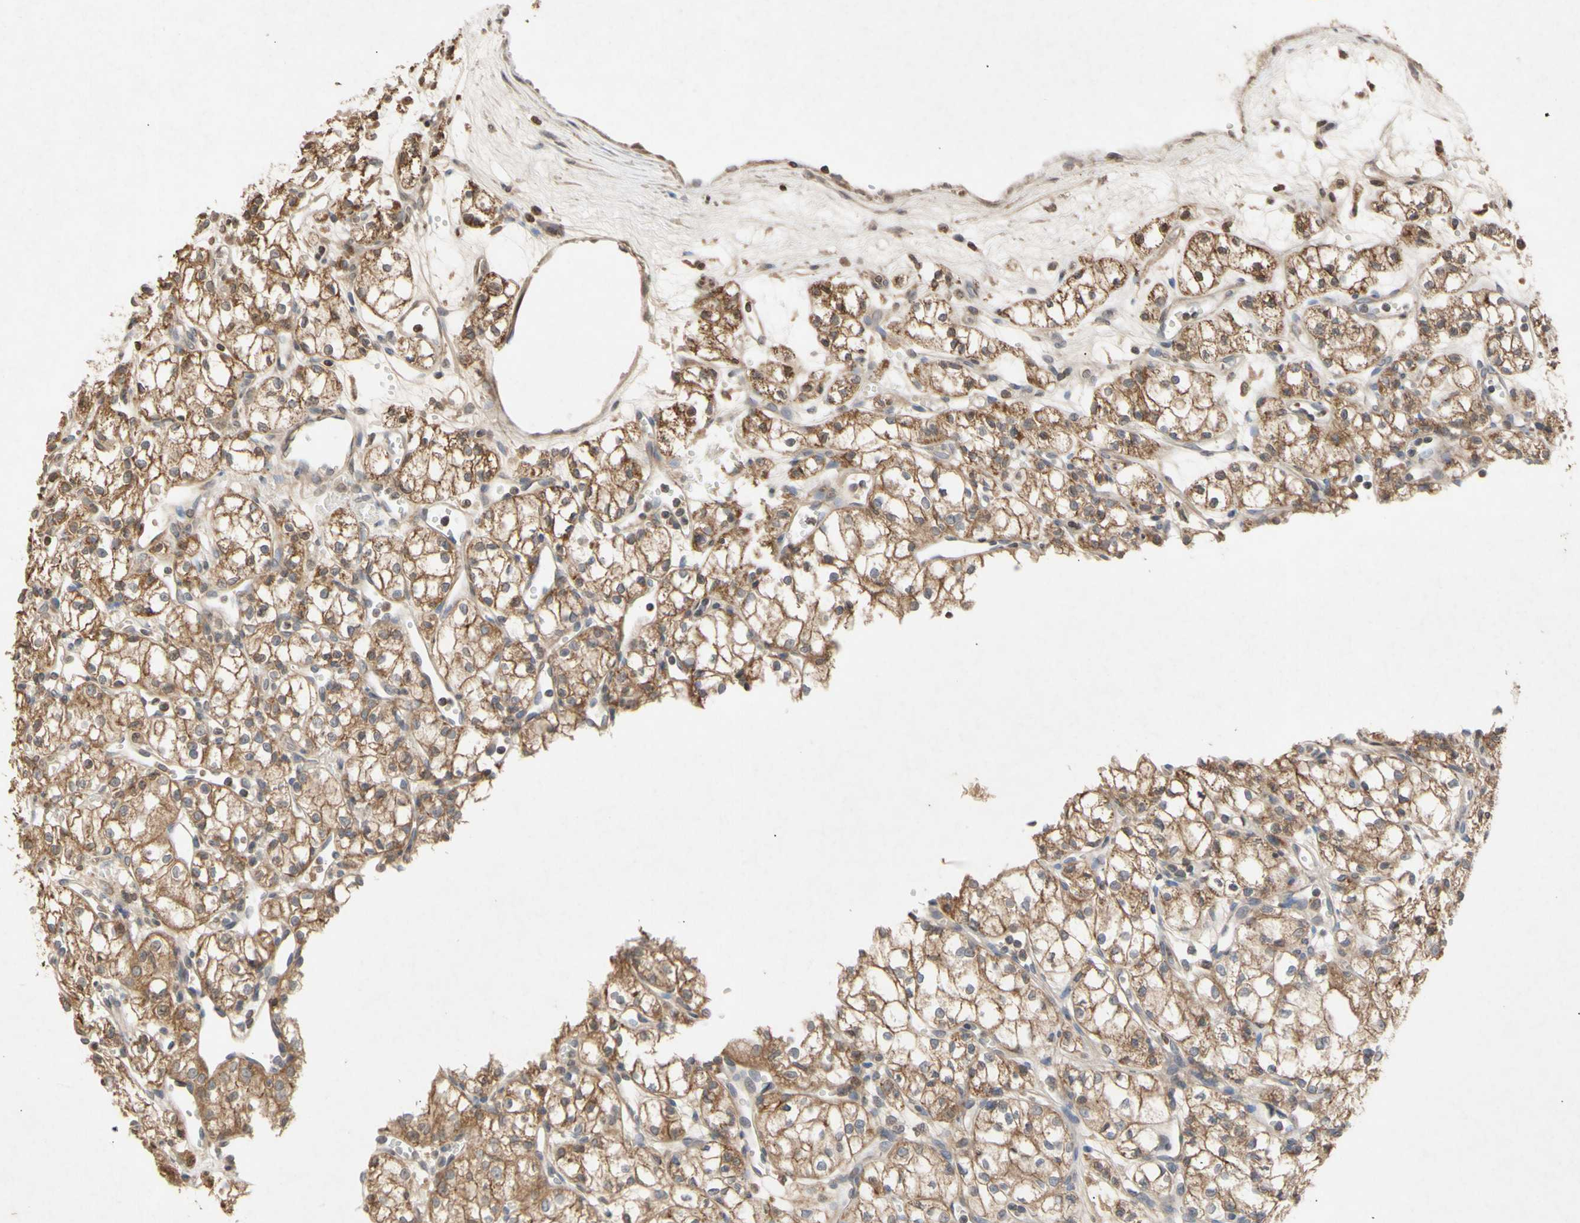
{"staining": {"intensity": "moderate", "quantity": ">75%", "location": "cytoplasmic/membranous"}, "tissue": "renal cancer", "cell_type": "Tumor cells", "image_type": "cancer", "snomed": [{"axis": "morphology", "description": "Normal tissue, NOS"}, {"axis": "morphology", "description": "Adenocarcinoma, NOS"}, {"axis": "topography", "description": "Kidney"}], "caption": "Renal cancer tissue exhibits moderate cytoplasmic/membranous positivity in about >75% of tumor cells", "gene": "NECTIN3", "patient": {"sex": "male", "age": 59}}